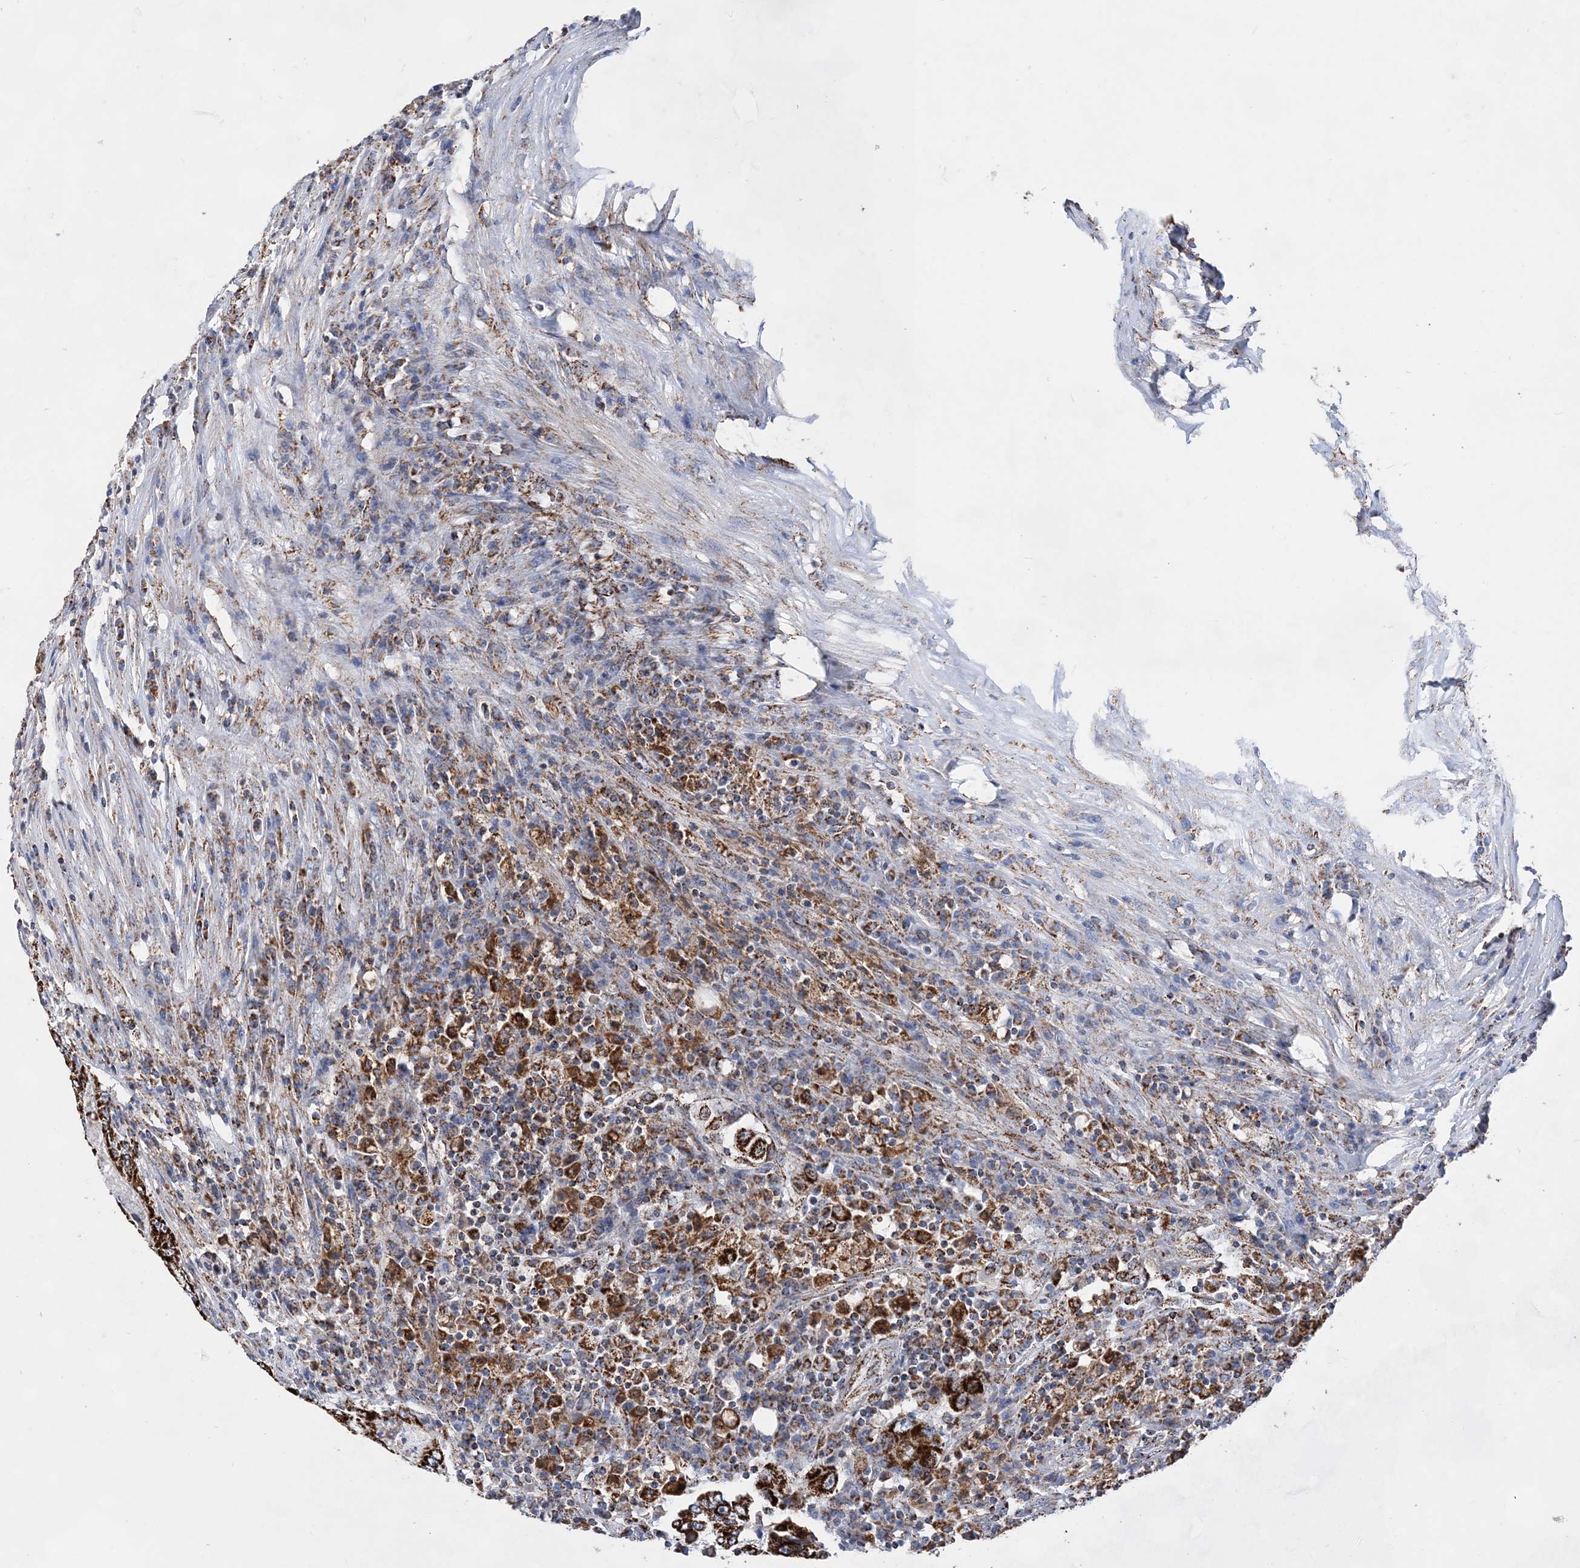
{"staining": {"intensity": "strong", "quantity": ">75%", "location": "cytoplasmic/membranous"}, "tissue": "colorectal cancer", "cell_type": "Tumor cells", "image_type": "cancer", "snomed": [{"axis": "morphology", "description": "Adenocarcinoma, NOS"}, {"axis": "topography", "description": "Colon"}], "caption": "Protein expression analysis of human colorectal cancer reveals strong cytoplasmic/membranous positivity in about >75% of tumor cells.", "gene": "ACOT9", "patient": {"sex": "male", "age": 83}}